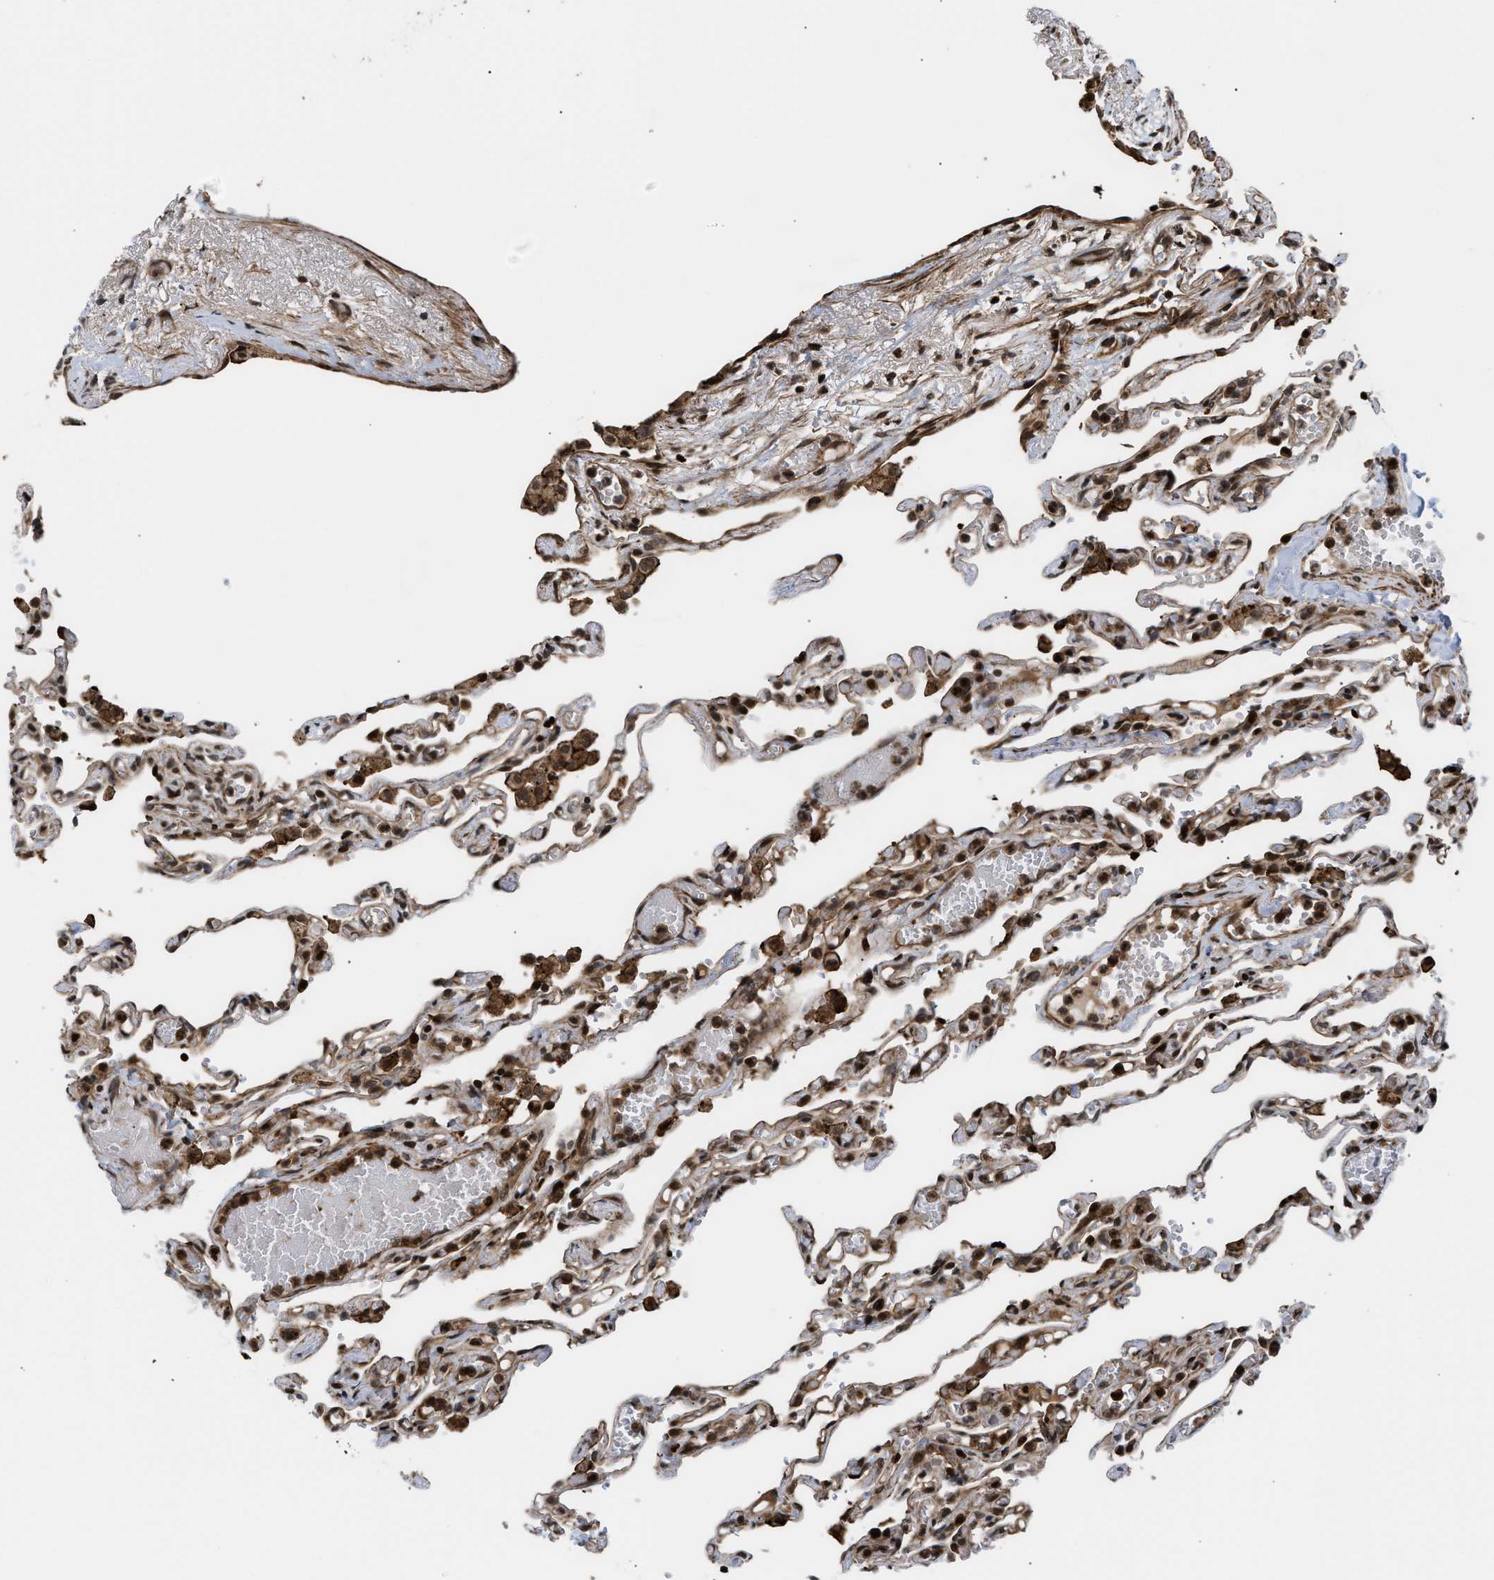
{"staining": {"intensity": "strong", "quantity": "25%-75%", "location": "nuclear"}, "tissue": "lung", "cell_type": "Alveolar cells", "image_type": "normal", "snomed": [{"axis": "morphology", "description": "Normal tissue, NOS"}, {"axis": "topography", "description": "Lung"}], "caption": "Immunohistochemistry histopathology image of normal lung stained for a protein (brown), which exhibits high levels of strong nuclear staining in approximately 25%-75% of alveolar cells.", "gene": "STAU2", "patient": {"sex": "male", "age": 21}}